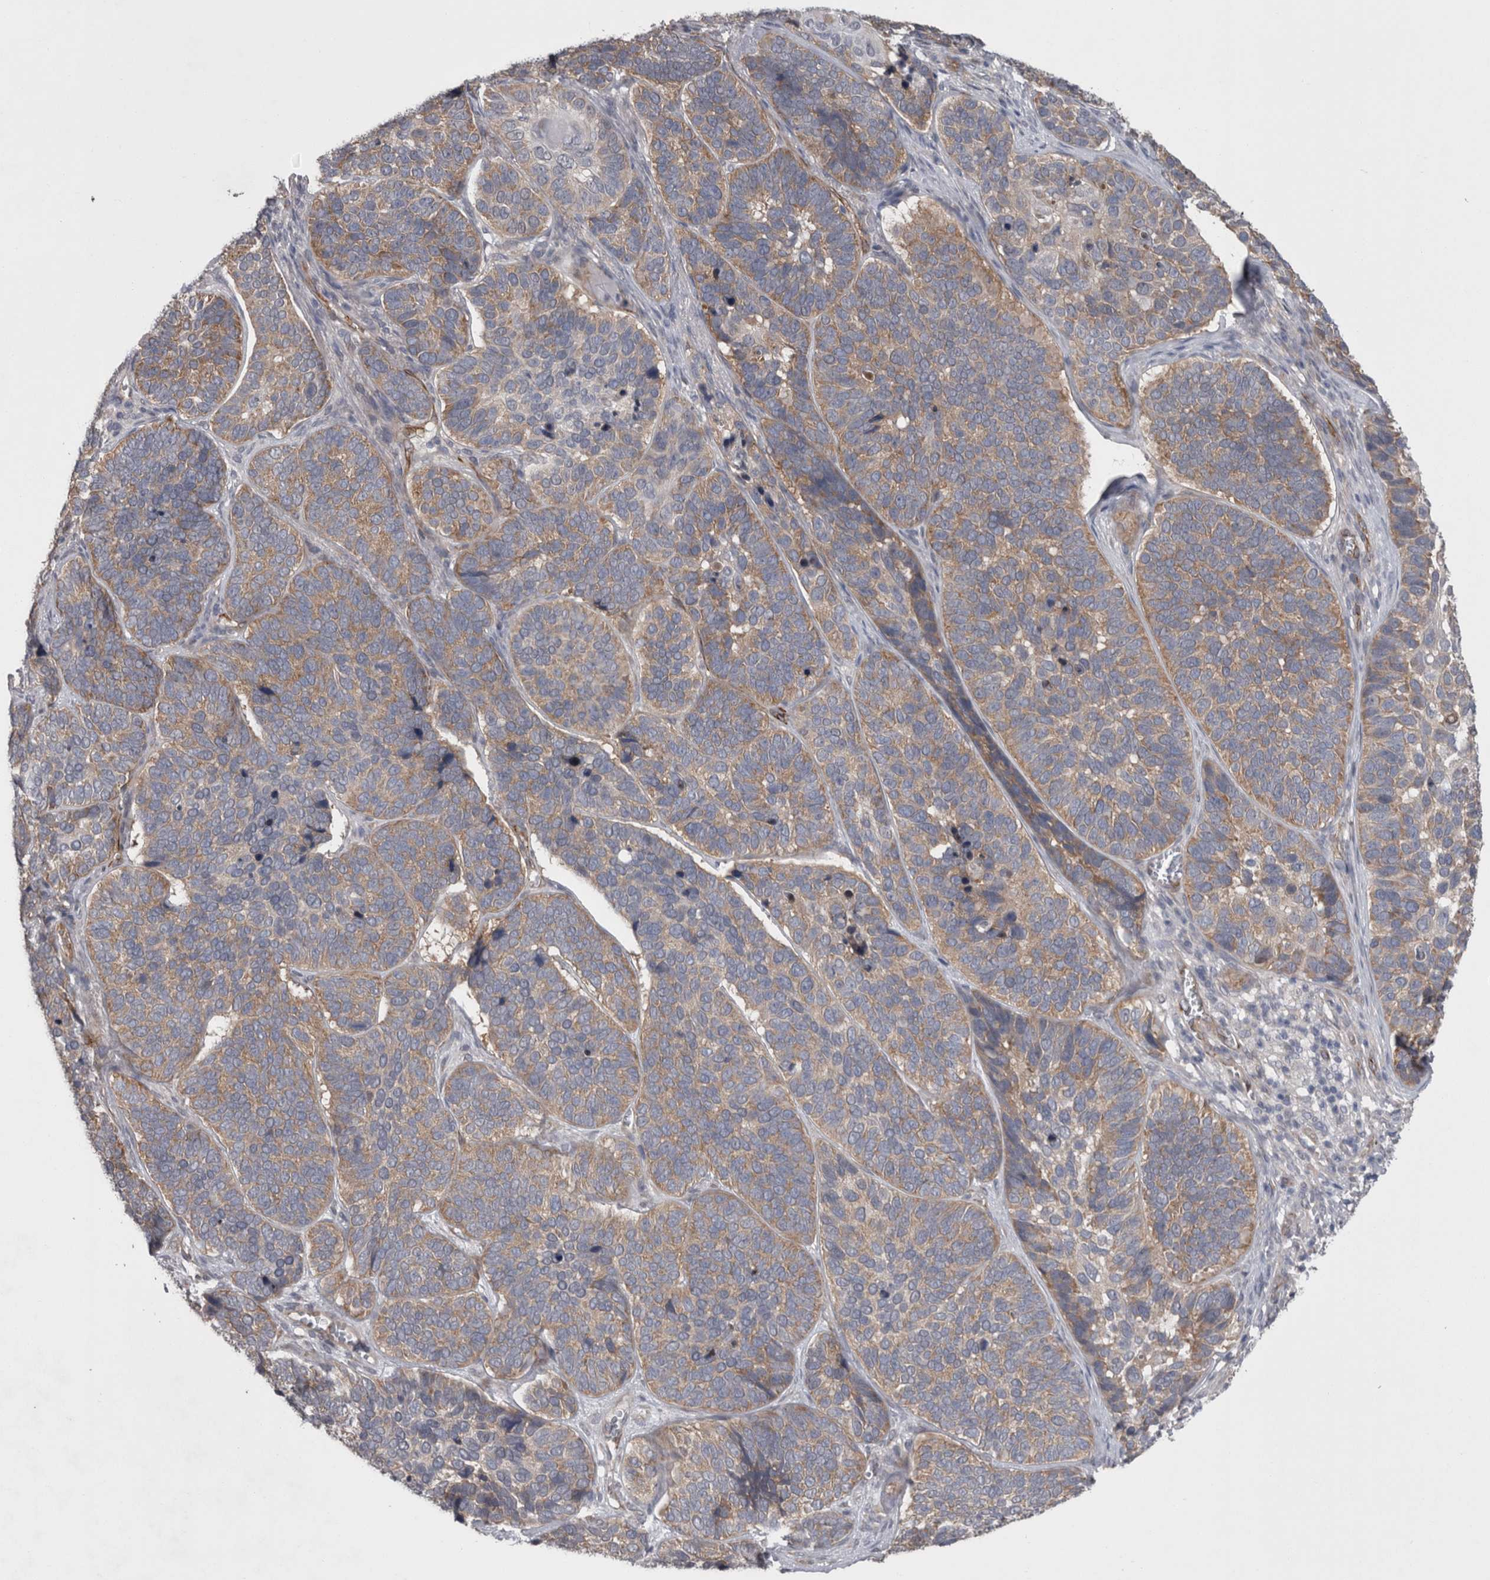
{"staining": {"intensity": "weak", "quantity": ">75%", "location": "cytoplasmic/membranous"}, "tissue": "skin cancer", "cell_type": "Tumor cells", "image_type": "cancer", "snomed": [{"axis": "morphology", "description": "Basal cell carcinoma"}, {"axis": "topography", "description": "Skin"}], "caption": "An immunohistochemistry photomicrograph of tumor tissue is shown. Protein staining in brown highlights weak cytoplasmic/membranous positivity in basal cell carcinoma (skin) within tumor cells. The protein of interest is stained brown, and the nuclei are stained in blue (DAB IHC with brightfield microscopy, high magnification).", "gene": "DDX6", "patient": {"sex": "male", "age": 62}}